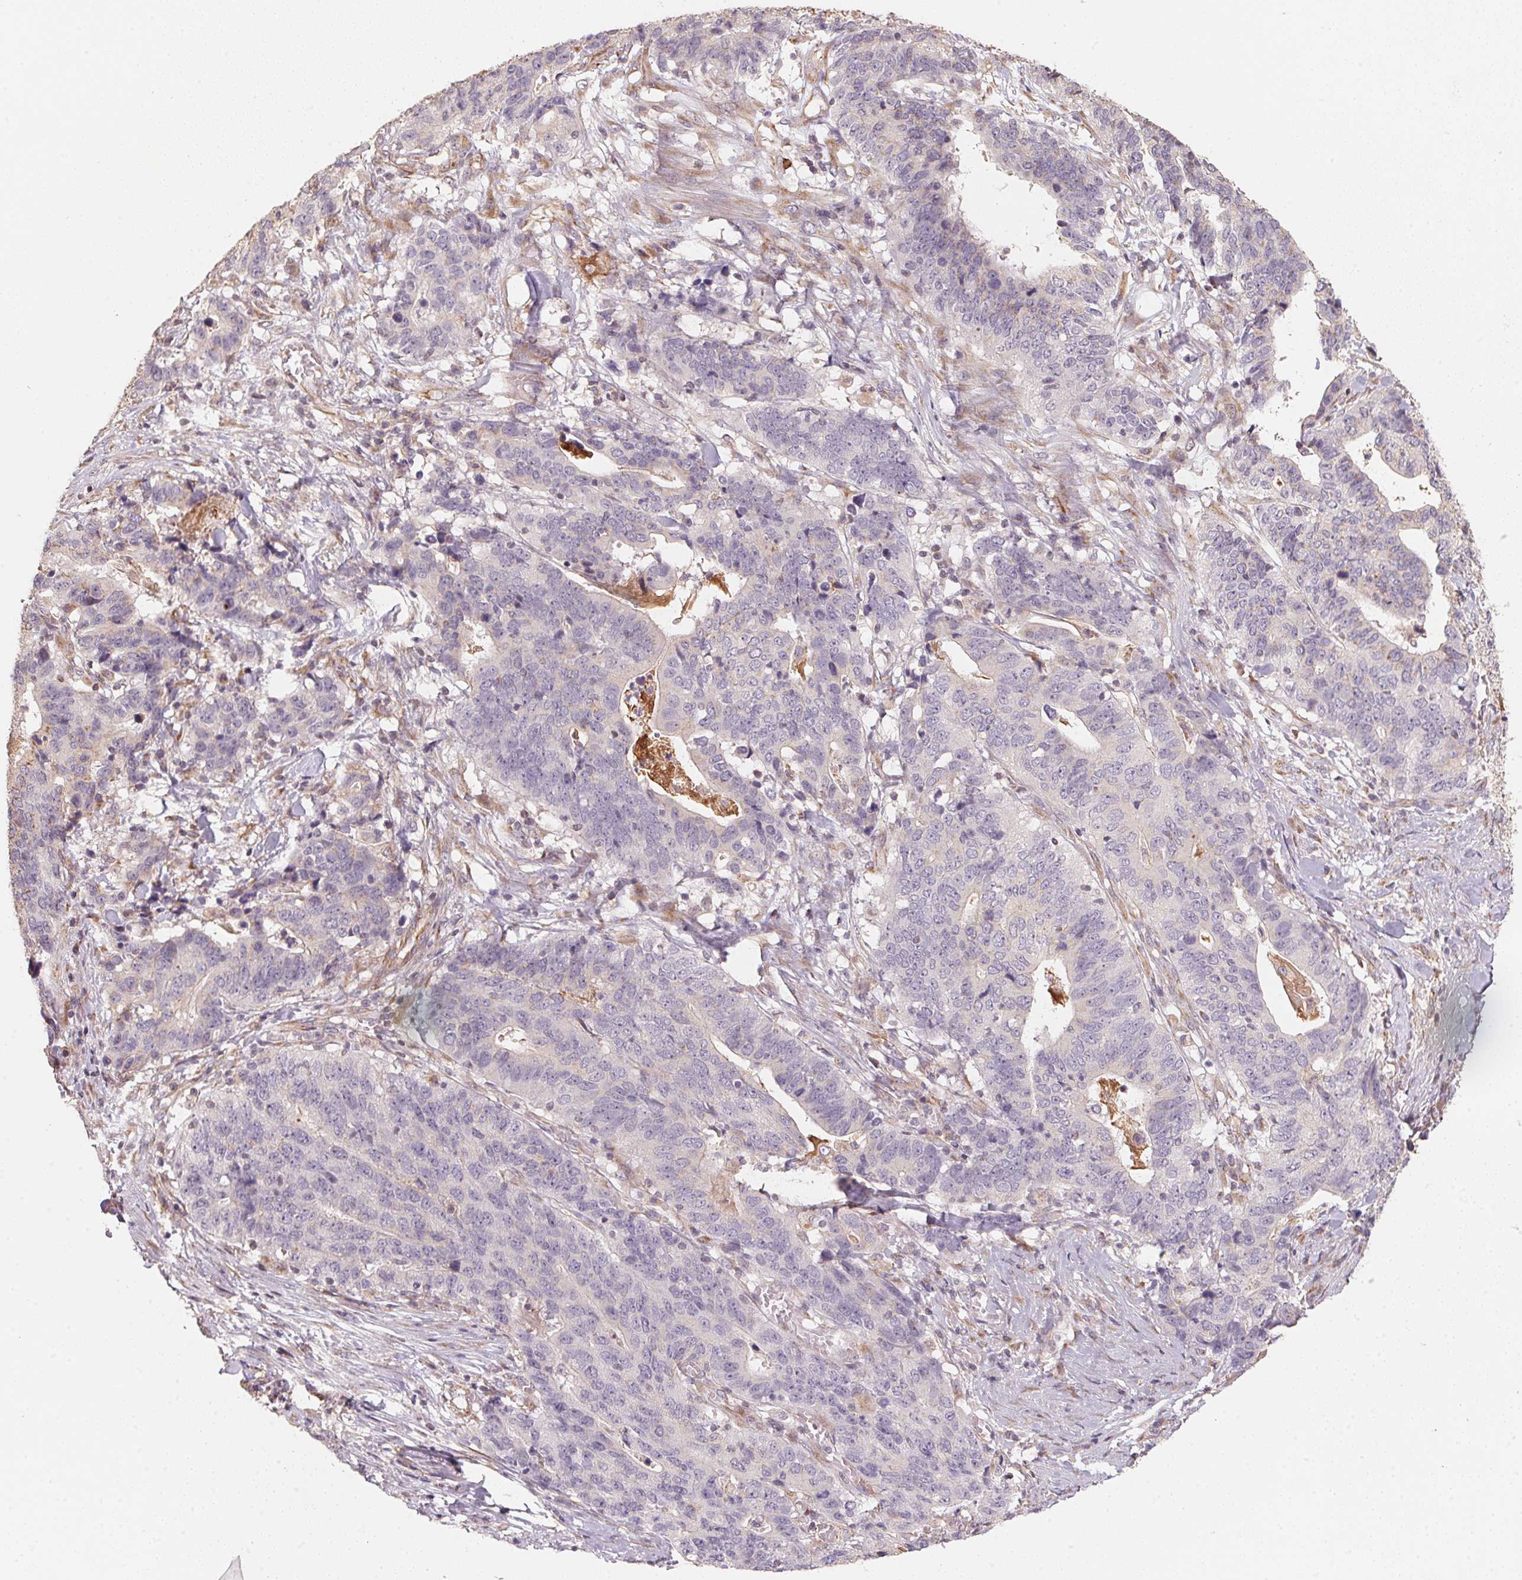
{"staining": {"intensity": "negative", "quantity": "none", "location": "none"}, "tissue": "stomach cancer", "cell_type": "Tumor cells", "image_type": "cancer", "snomed": [{"axis": "morphology", "description": "Adenocarcinoma, NOS"}, {"axis": "topography", "description": "Stomach, upper"}], "caption": "This is an immunohistochemistry (IHC) micrograph of human adenocarcinoma (stomach). There is no expression in tumor cells.", "gene": "TSPAN12", "patient": {"sex": "female", "age": 67}}